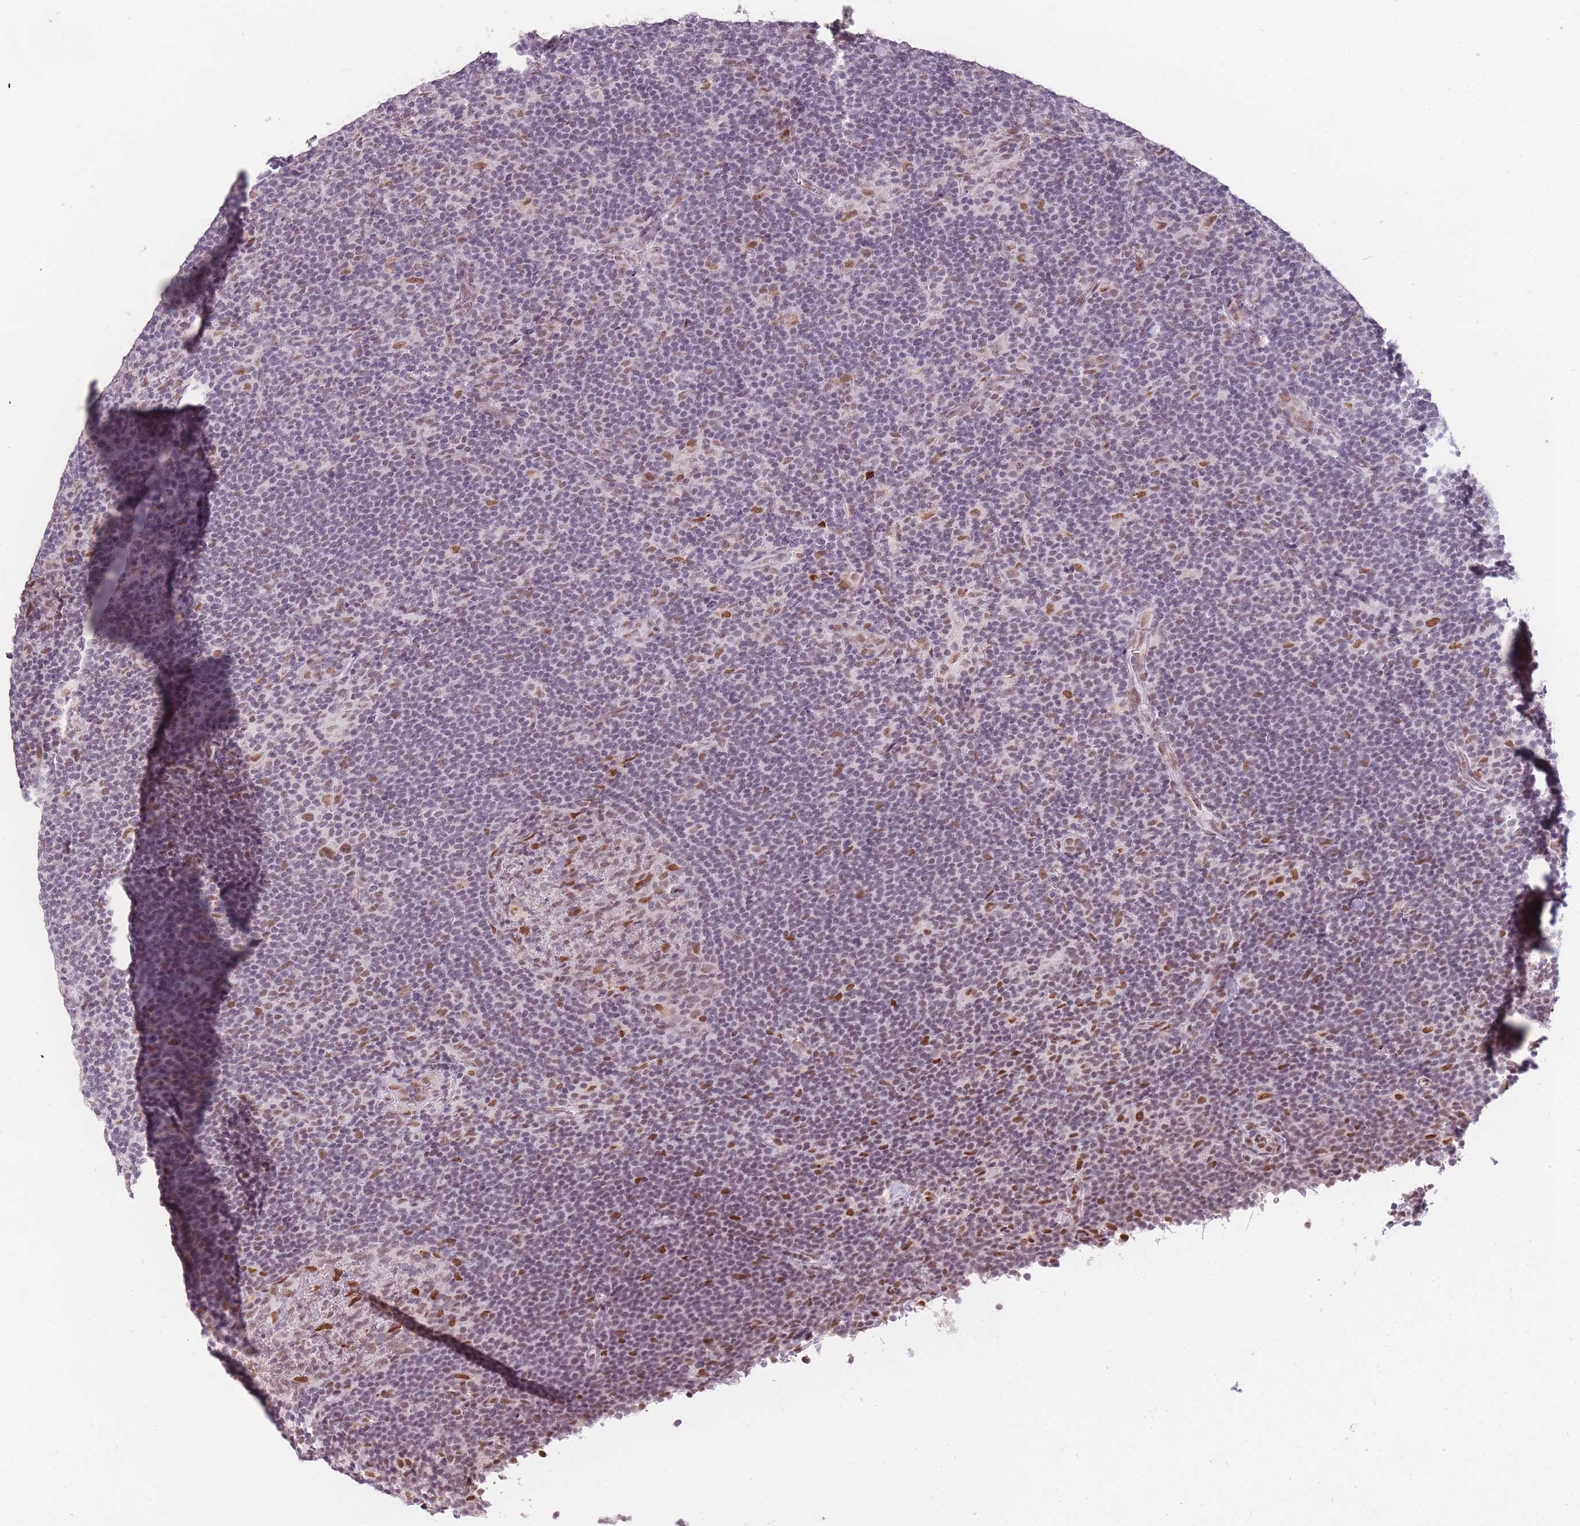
{"staining": {"intensity": "moderate", "quantity": "25%-75%", "location": "nuclear"}, "tissue": "lymphoma", "cell_type": "Tumor cells", "image_type": "cancer", "snomed": [{"axis": "morphology", "description": "Hodgkin's disease, NOS"}, {"axis": "topography", "description": "Lymph node"}], "caption": "The photomicrograph reveals immunohistochemical staining of lymphoma. There is moderate nuclear positivity is present in about 25%-75% of tumor cells.", "gene": "HNRNPUL1", "patient": {"sex": "female", "age": 57}}